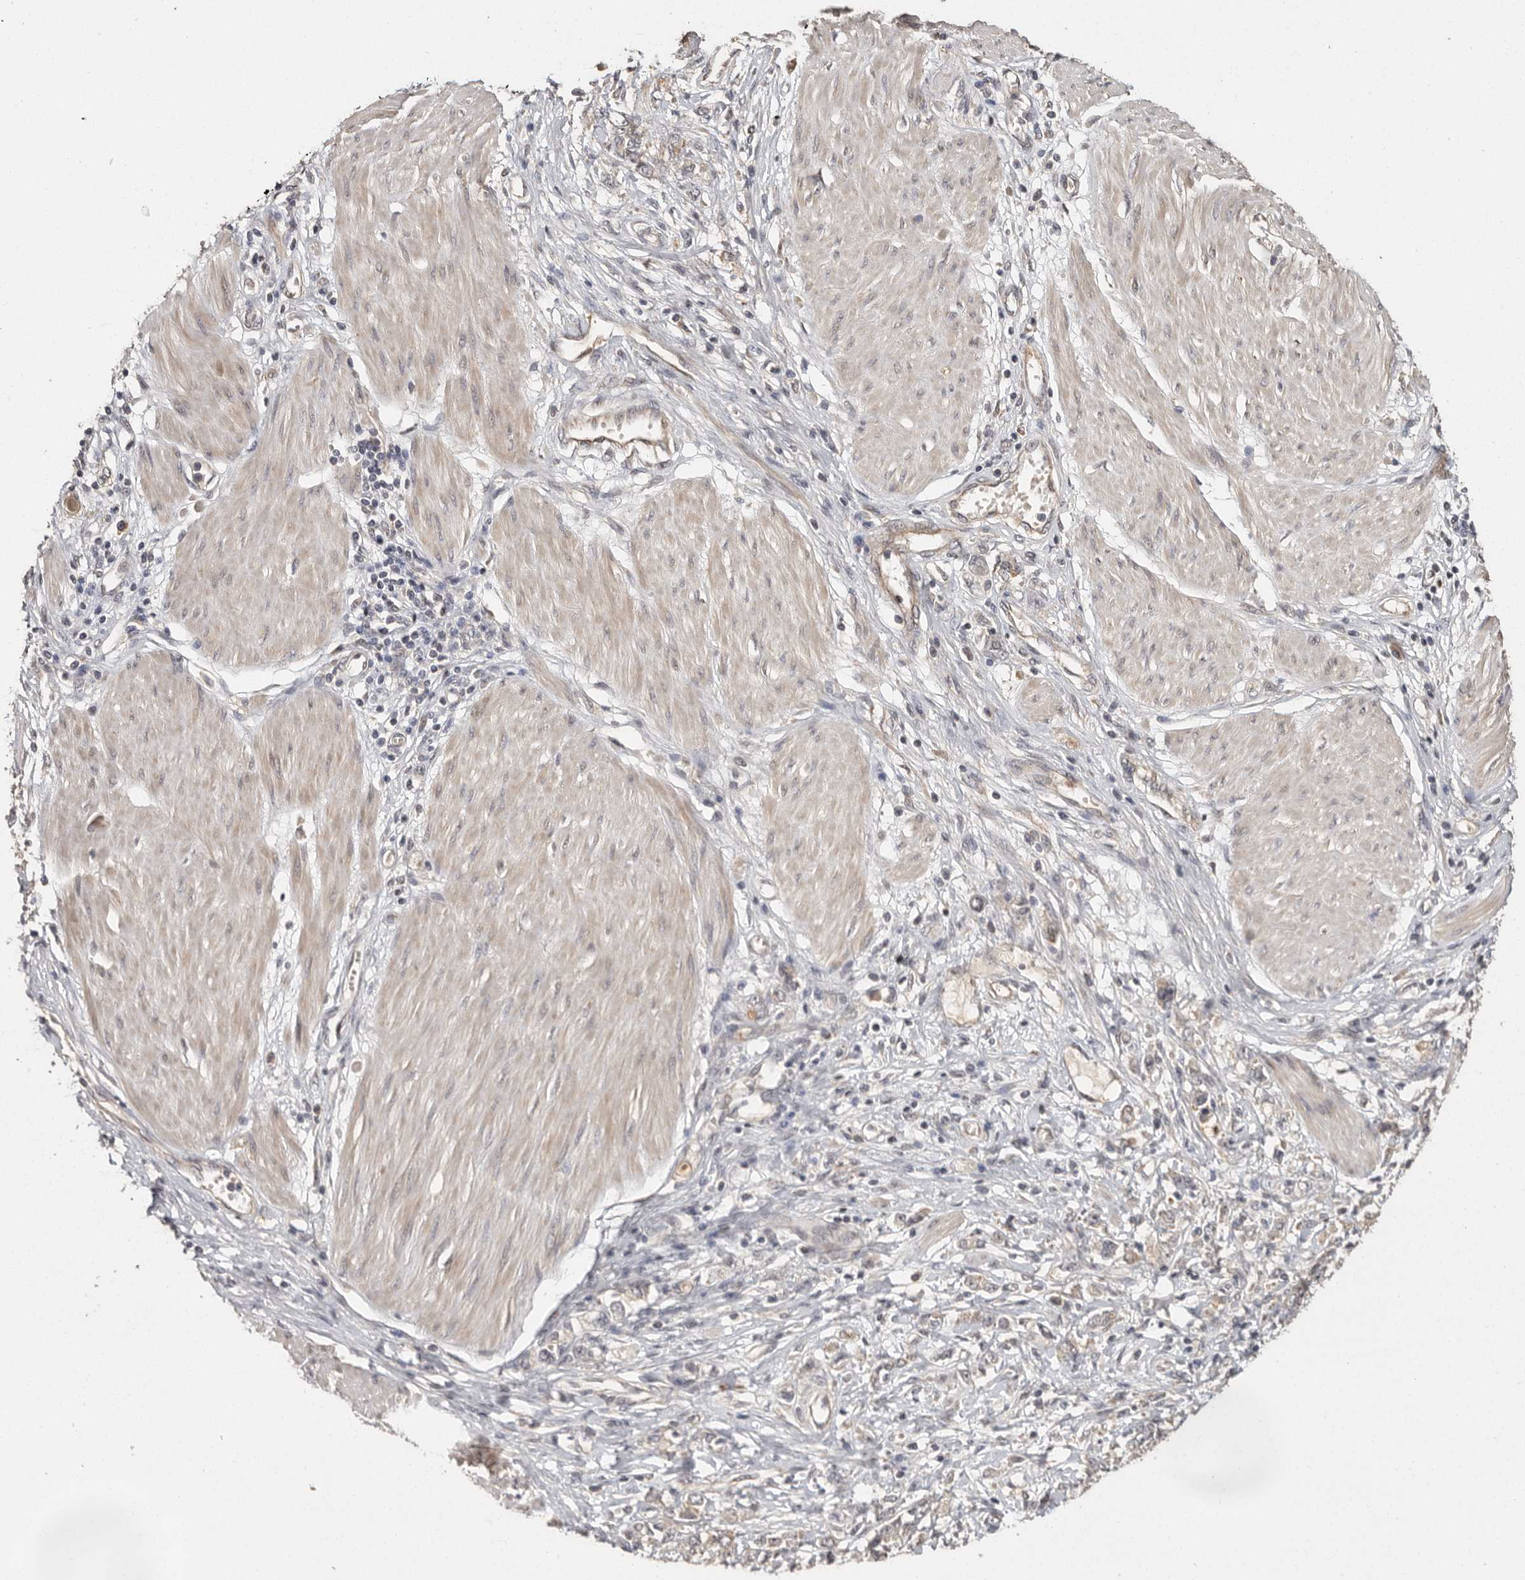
{"staining": {"intensity": "weak", "quantity": "<25%", "location": "cytoplasmic/membranous"}, "tissue": "stomach cancer", "cell_type": "Tumor cells", "image_type": "cancer", "snomed": [{"axis": "morphology", "description": "Adenocarcinoma, NOS"}, {"axis": "topography", "description": "Stomach"}], "caption": "DAB immunohistochemical staining of stomach cancer (adenocarcinoma) exhibits no significant staining in tumor cells. (Brightfield microscopy of DAB immunohistochemistry at high magnification).", "gene": "BAIAP2", "patient": {"sex": "female", "age": 76}}